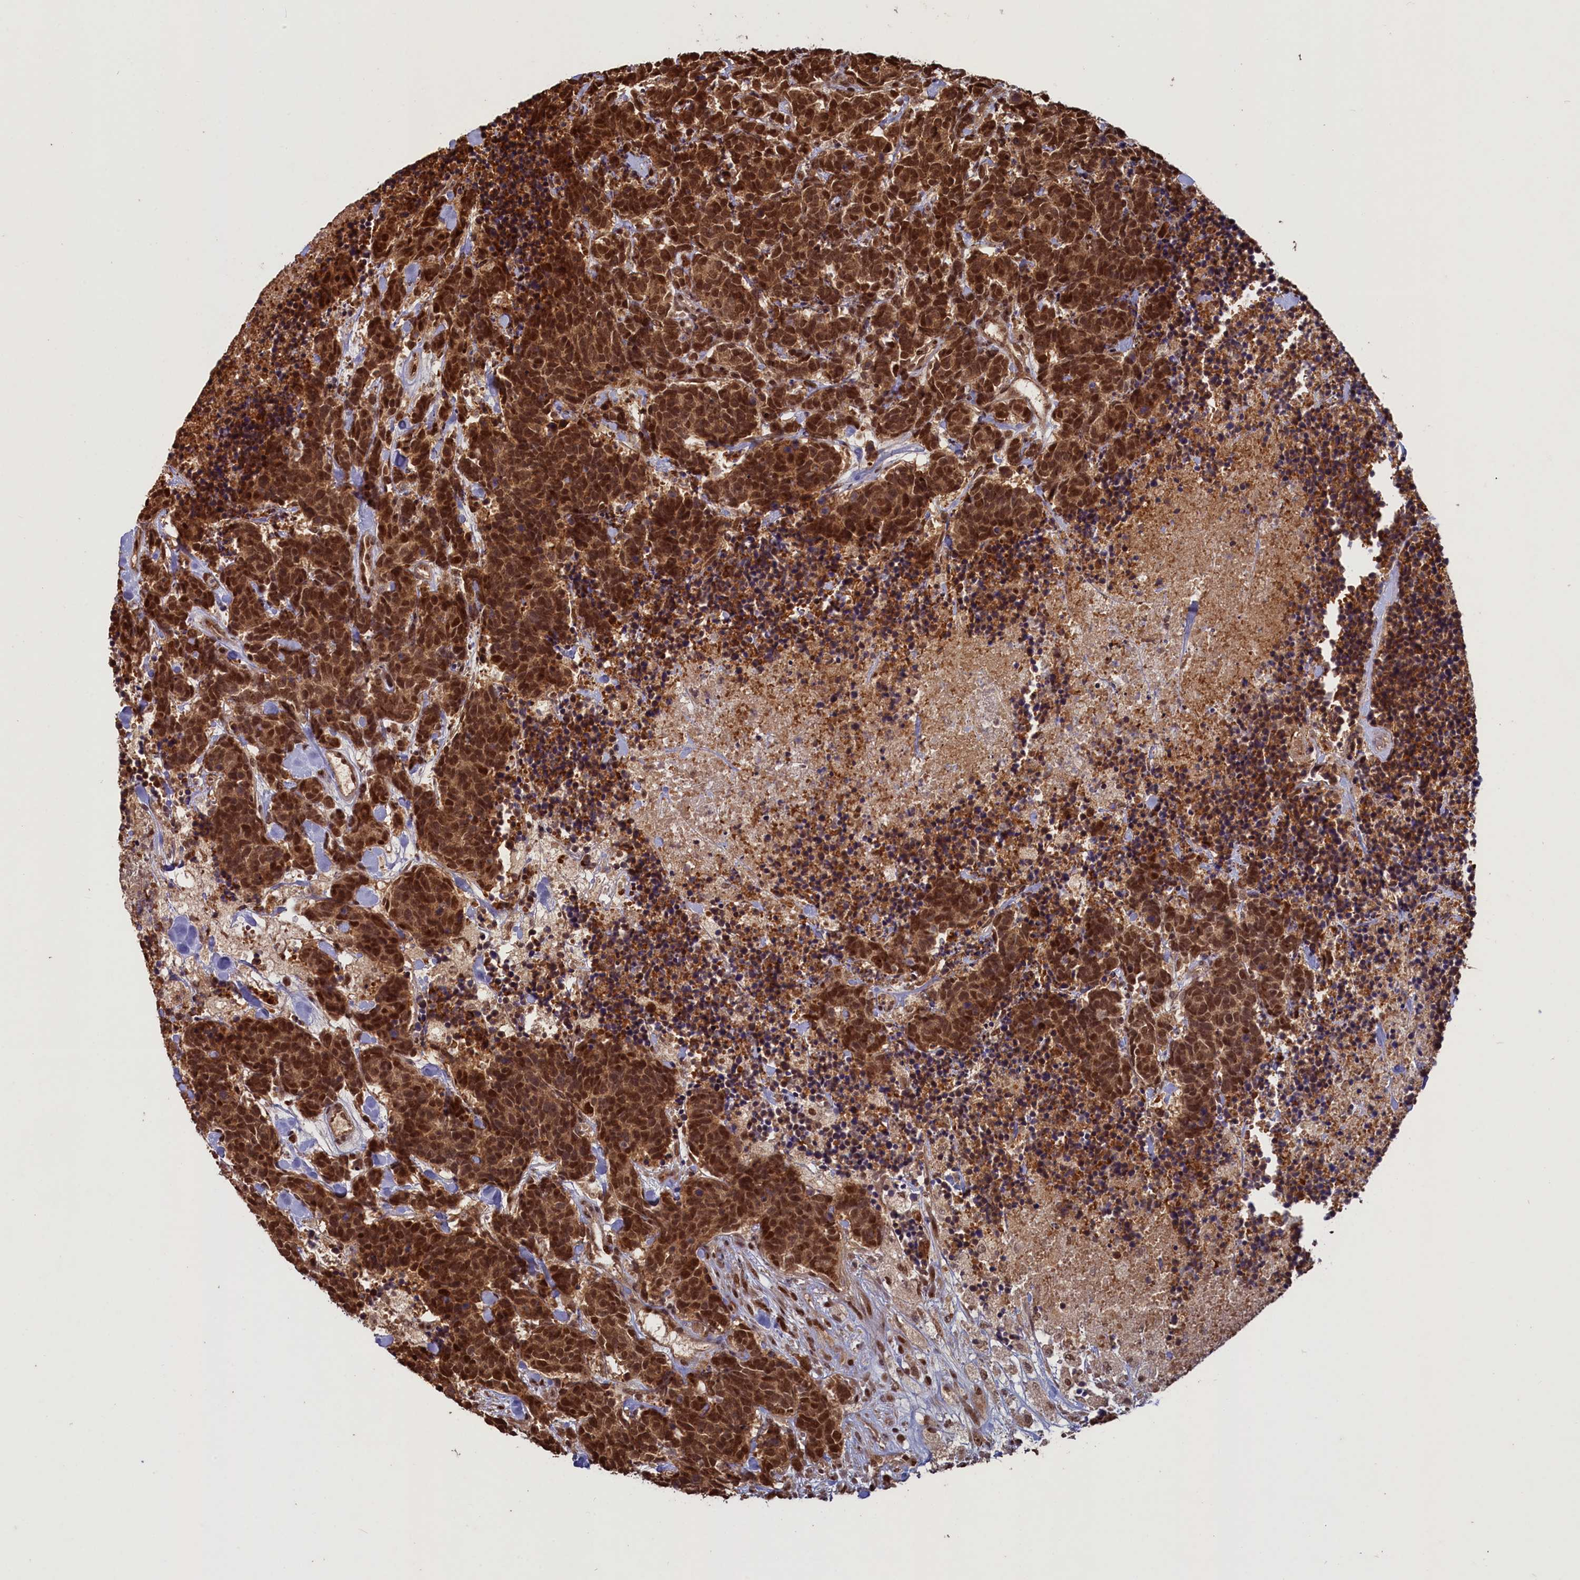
{"staining": {"intensity": "strong", "quantity": ">75%", "location": "cytoplasmic/membranous,nuclear"}, "tissue": "carcinoid", "cell_type": "Tumor cells", "image_type": "cancer", "snomed": [{"axis": "morphology", "description": "Carcinoma, NOS"}, {"axis": "morphology", "description": "Carcinoid, malignant, NOS"}, {"axis": "topography", "description": "Prostate"}], "caption": "DAB immunohistochemical staining of human carcinoid displays strong cytoplasmic/membranous and nuclear protein staining in approximately >75% of tumor cells.", "gene": "NAE1", "patient": {"sex": "male", "age": 57}}